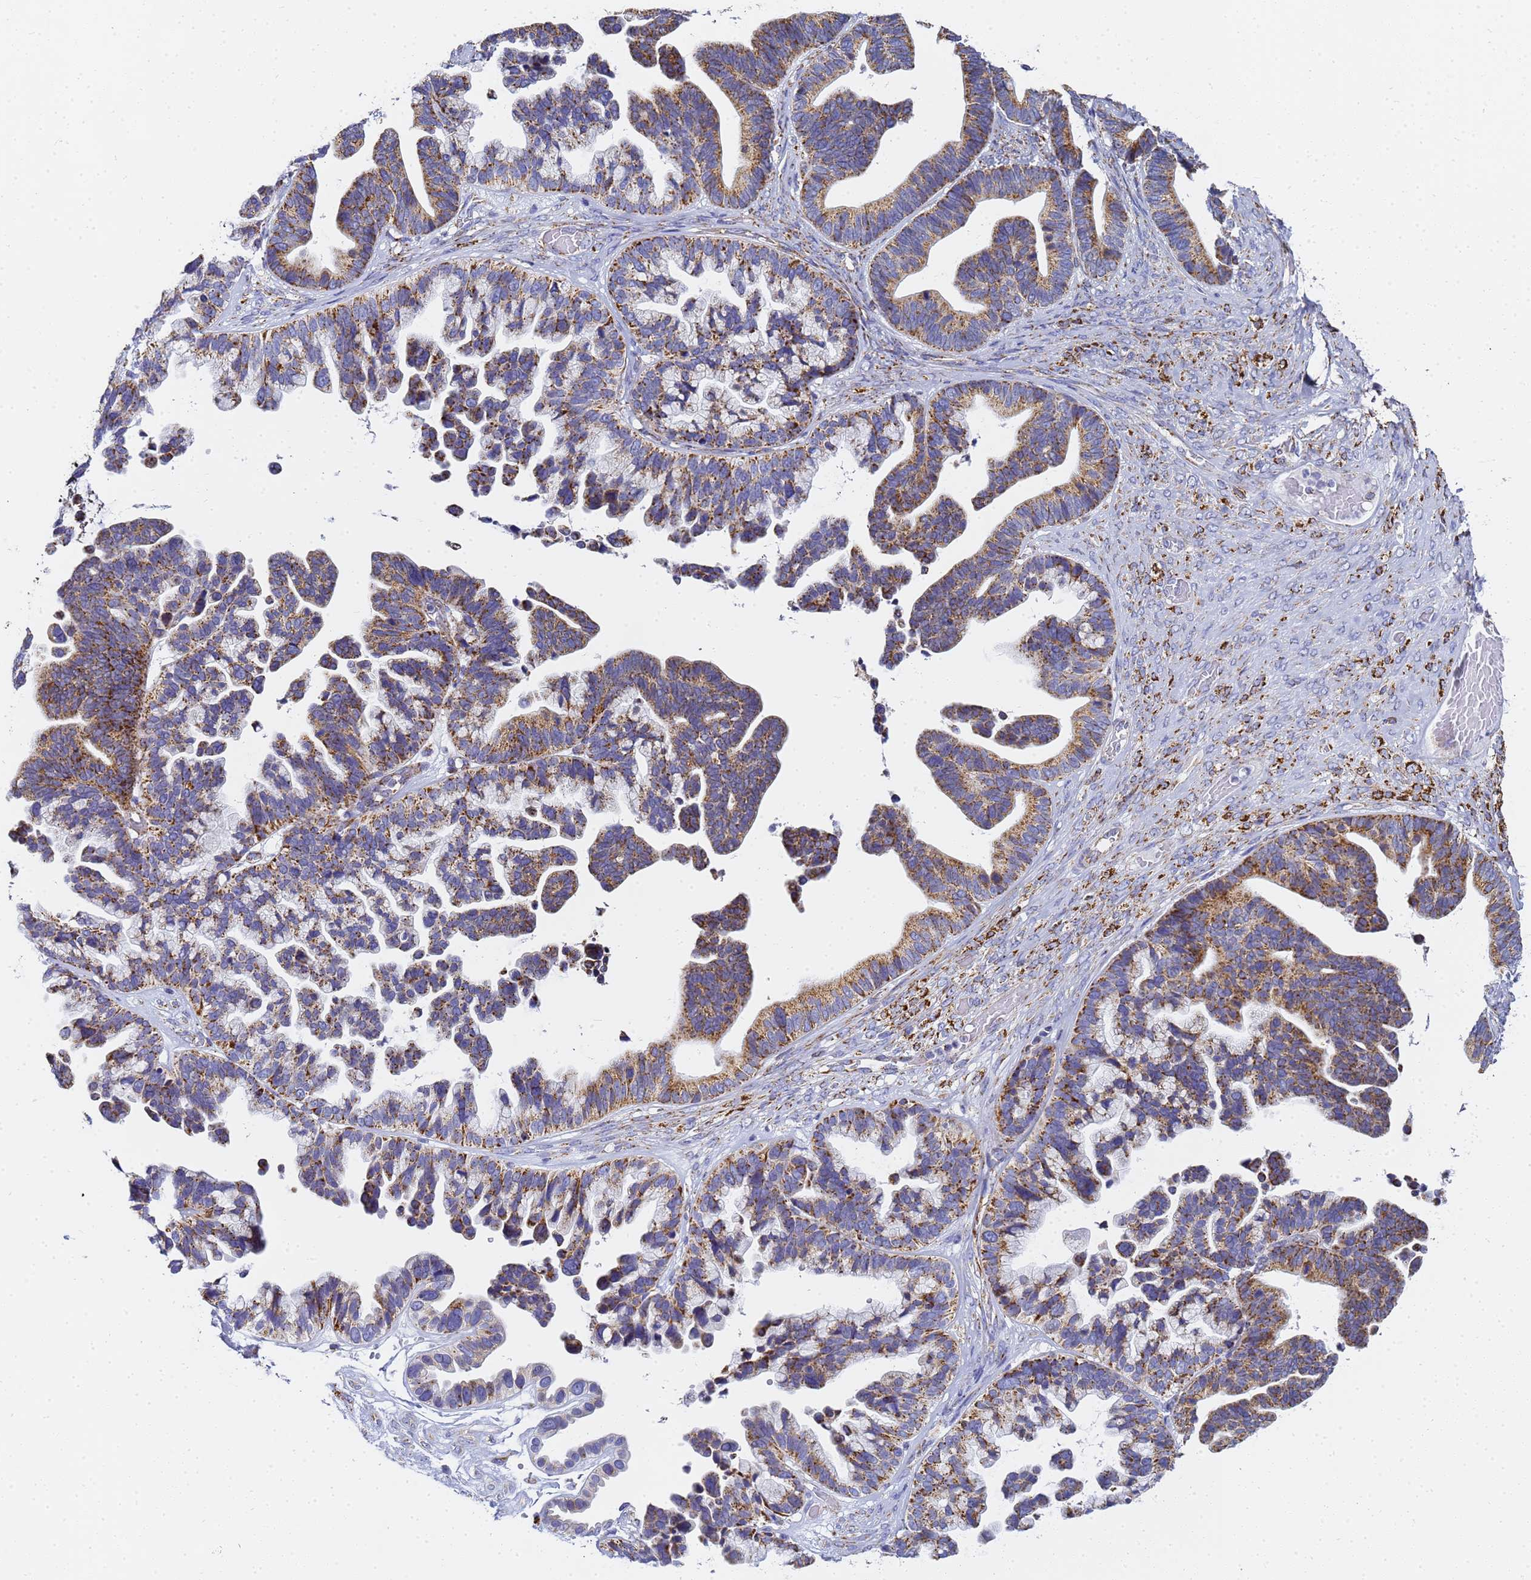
{"staining": {"intensity": "moderate", "quantity": ">75%", "location": "cytoplasmic/membranous"}, "tissue": "ovarian cancer", "cell_type": "Tumor cells", "image_type": "cancer", "snomed": [{"axis": "morphology", "description": "Cystadenocarcinoma, serous, NOS"}, {"axis": "topography", "description": "Ovary"}], "caption": "Immunohistochemistry of human ovarian serous cystadenocarcinoma reveals medium levels of moderate cytoplasmic/membranous staining in about >75% of tumor cells. The protein is shown in brown color, while the nuclei are stained blue.", "gene": "CNIH4", "patient": {"sex": "female", "age": 56}}